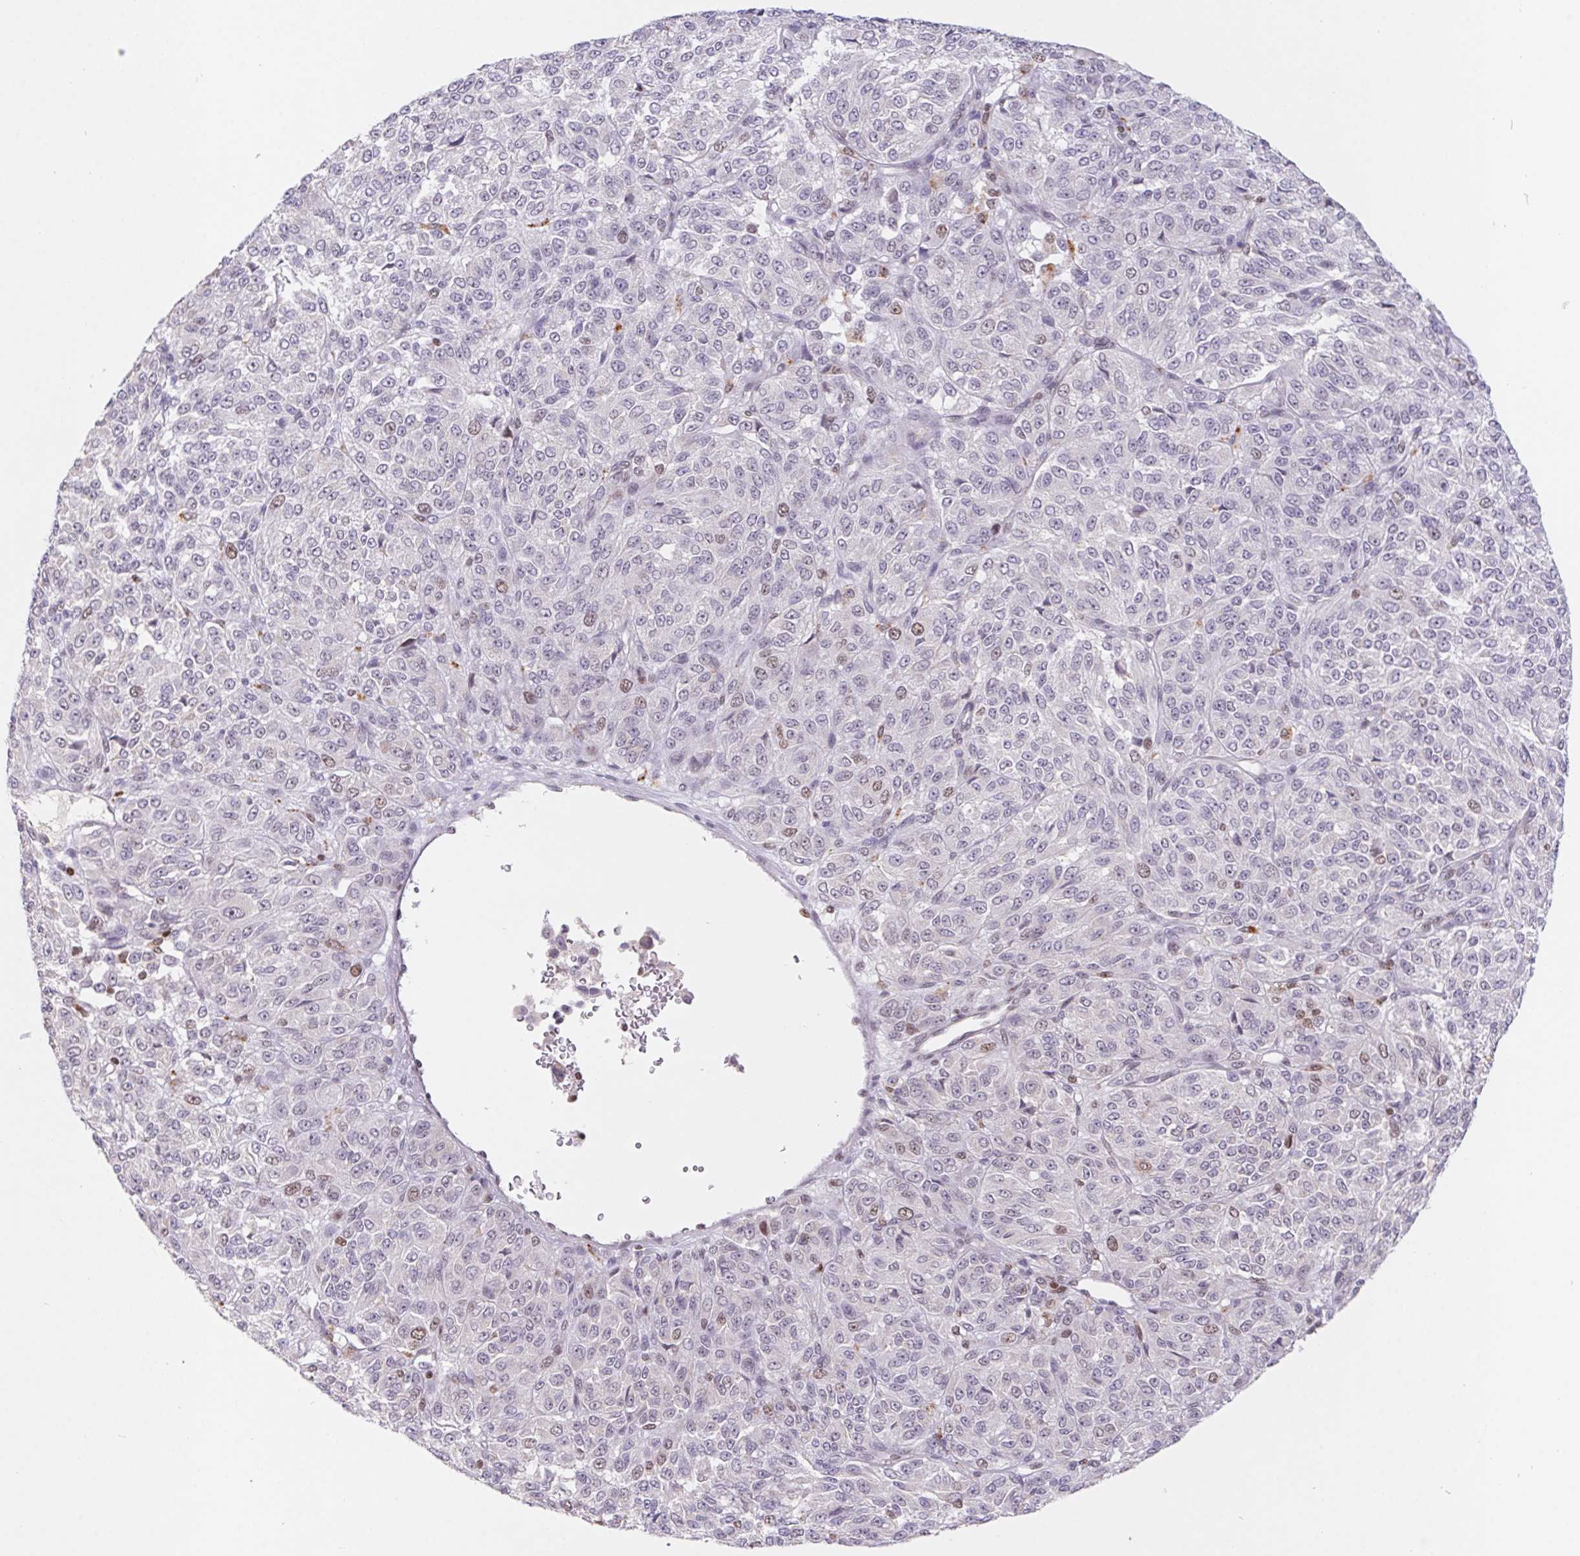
{"staining": {"intensity": "moderate", "quantity": "<25%", "location": "nuclear"}, "tissue": "melanoma", "cell_type": "Tumor cells", "image_type": "cancer", "snomed": [{"axis": "morphology", "description": "Malignant melanoma, Metastatic site"}, {"axis": "topography", "description": "Brain"}], "caption": "Melanoma stained for a protein reveals moderate nuclear positivity in tumor cells.", "gene": "POLD3", "patient": {"sex": "female", "age": 56}}